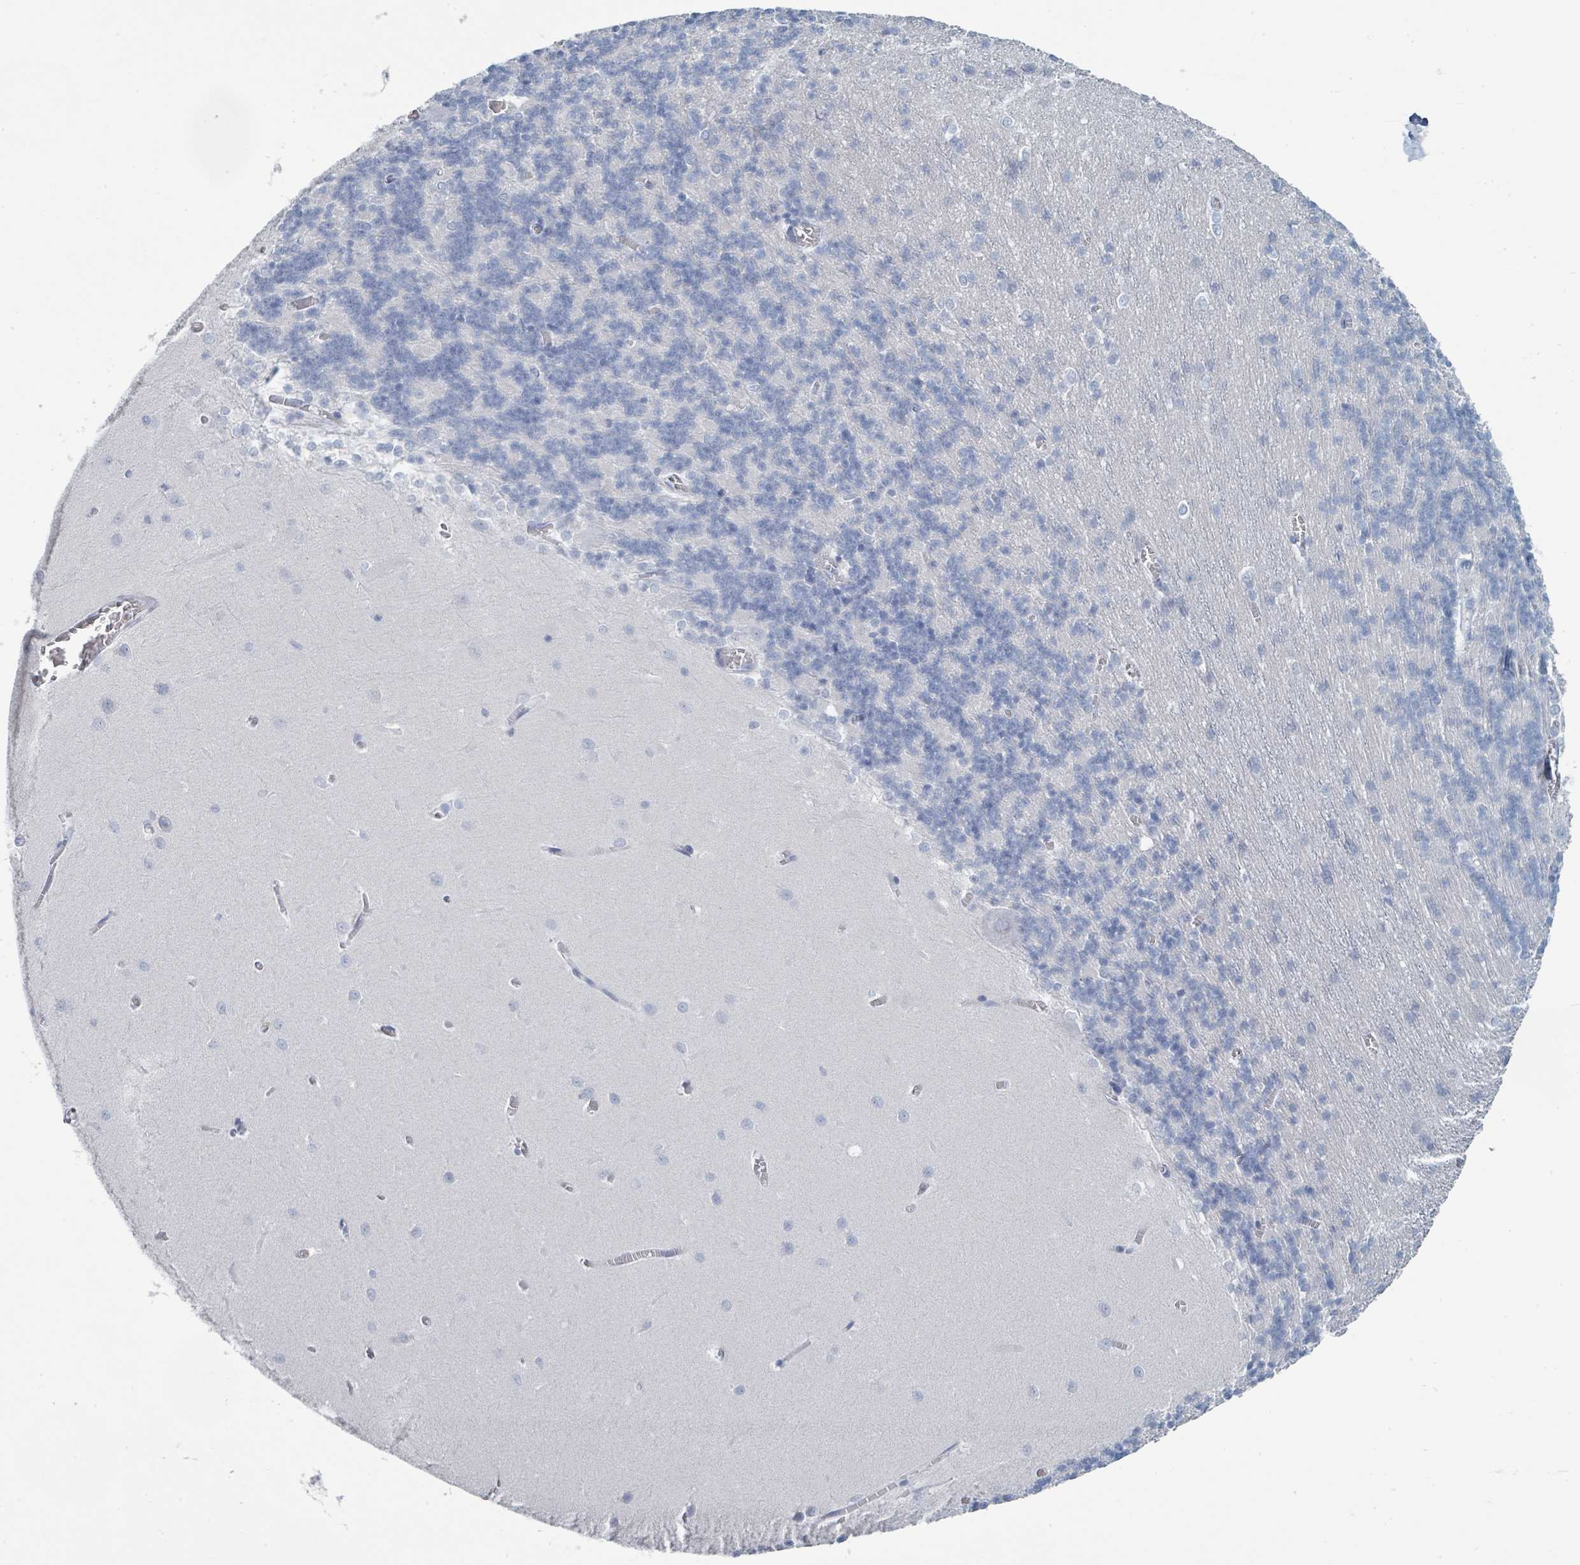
{"staining": {"intensity": "negative", "quantity": "none", "location": "none"}, "tissue": "cerebellum", "cell_type": "Cells in granular layer", "image_type": "normal", "snomed": [{"axis": "morphology", "description": "Normal tissue, NOS"}, {"axis": "topography", "description": "Cerebellum"}], "caption": "IHC of benign cerebellum demonstrates no expression in cells in granular layer. (Brightfield microscopy of DAB immunohistochemistry (IHC) at high magnification).", "gene": "DEFA4", "patient": {"sex": "male", "age": 37}}